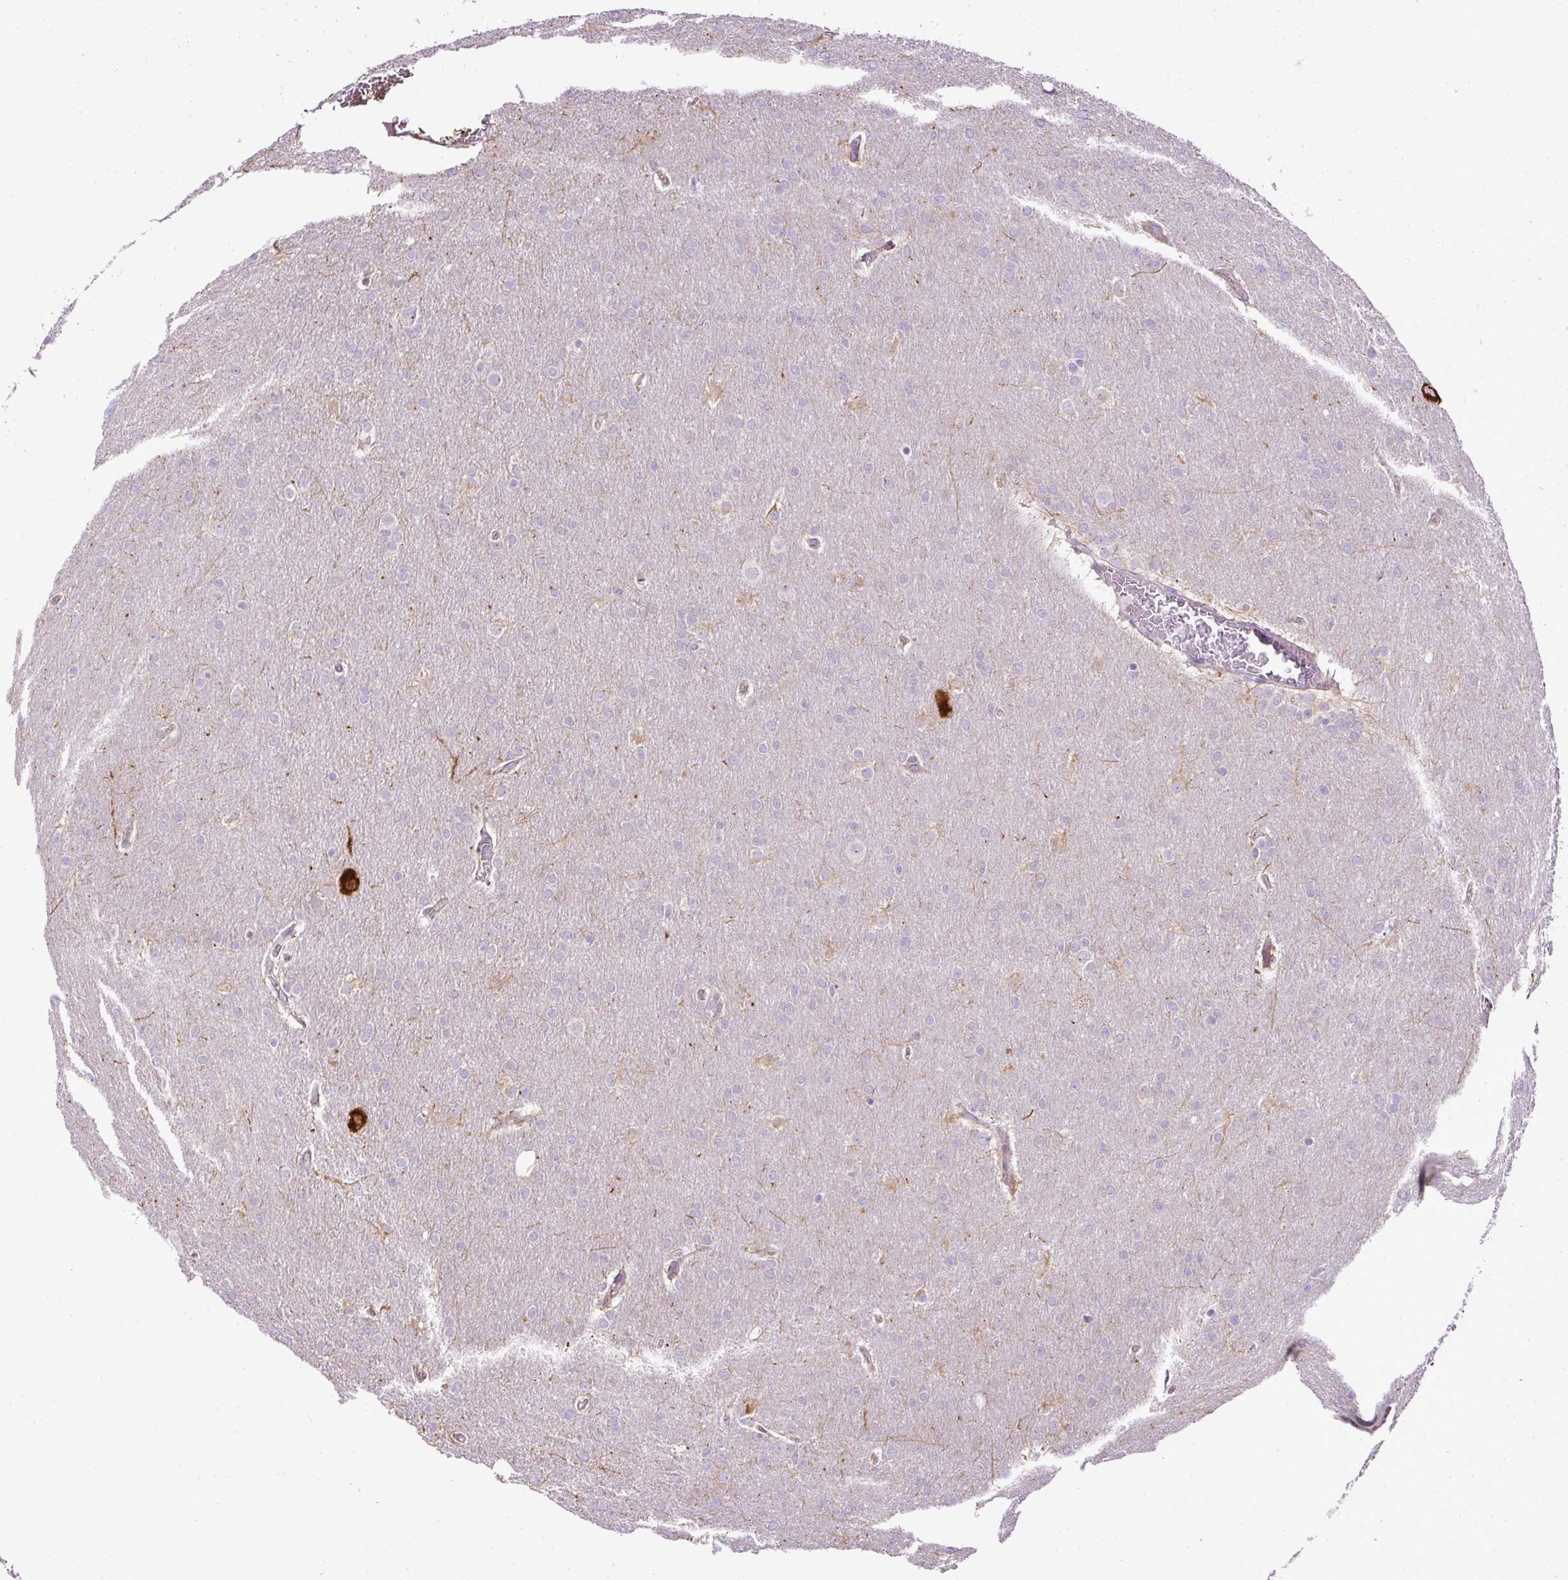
{"staining": {"intensity": "negative", "quantity": "none", "location": "none"}, "tissue": "glioma", "cell_type": "Tumor cells", "image_type": "cancer", "snomed": [{"axis": "morphology", "description": "Glioma, malignant, Low grade"}, {"axis": "topography", "description": "Brain"}], "caption": "Human malignant glioma (low-grade) stained for a protein using immunohistochemistry displays no staining in tumor cells.", "gene": "FAM149A", "patient": {"sex": "female", "age": 32}}